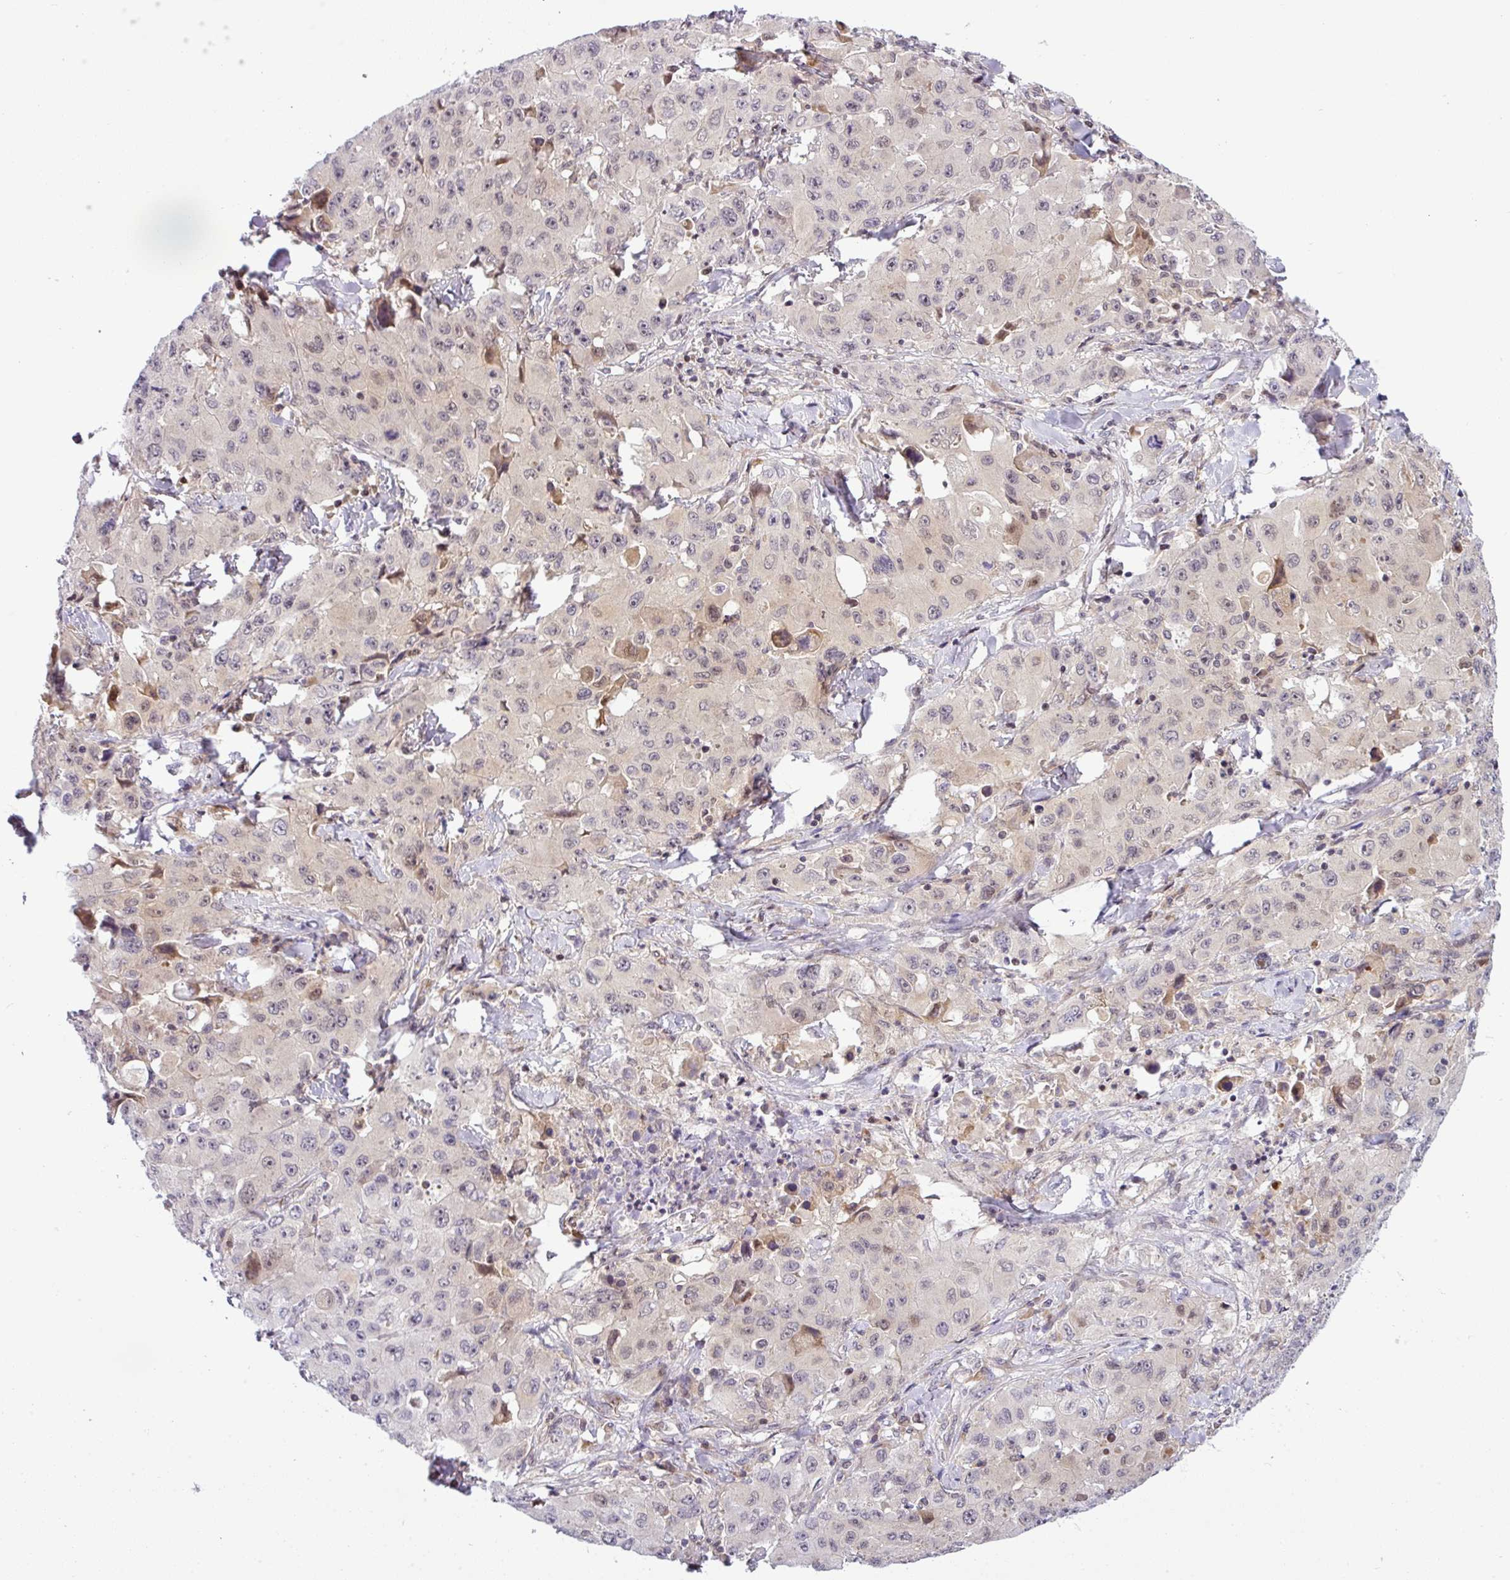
{"staining": {"intensity": "weak", "quantity": "25%-75%", "location": "cytoplasmic/membranous,nuclear"}, "tissue": "lung cancer", "cell_type": "Tumor cells", "image_type": "cancer", "snomed": [{"axis": "morphology", "description": "Squamous cell carcinoma, NOS"}, {"axis": "topography", "description": "Lung"}], "caption": "Squamous cell carcinoma (lung) stained with DAB (3,3'-diaminobenzidine) IHC demonstrates low levels of weak cytoplasmic/membranous and nuclear positivity in approximately 25%-75% of tumor cells.", "gene": "NDUFB2", "patient": {"sex": "male", "age": 63}}